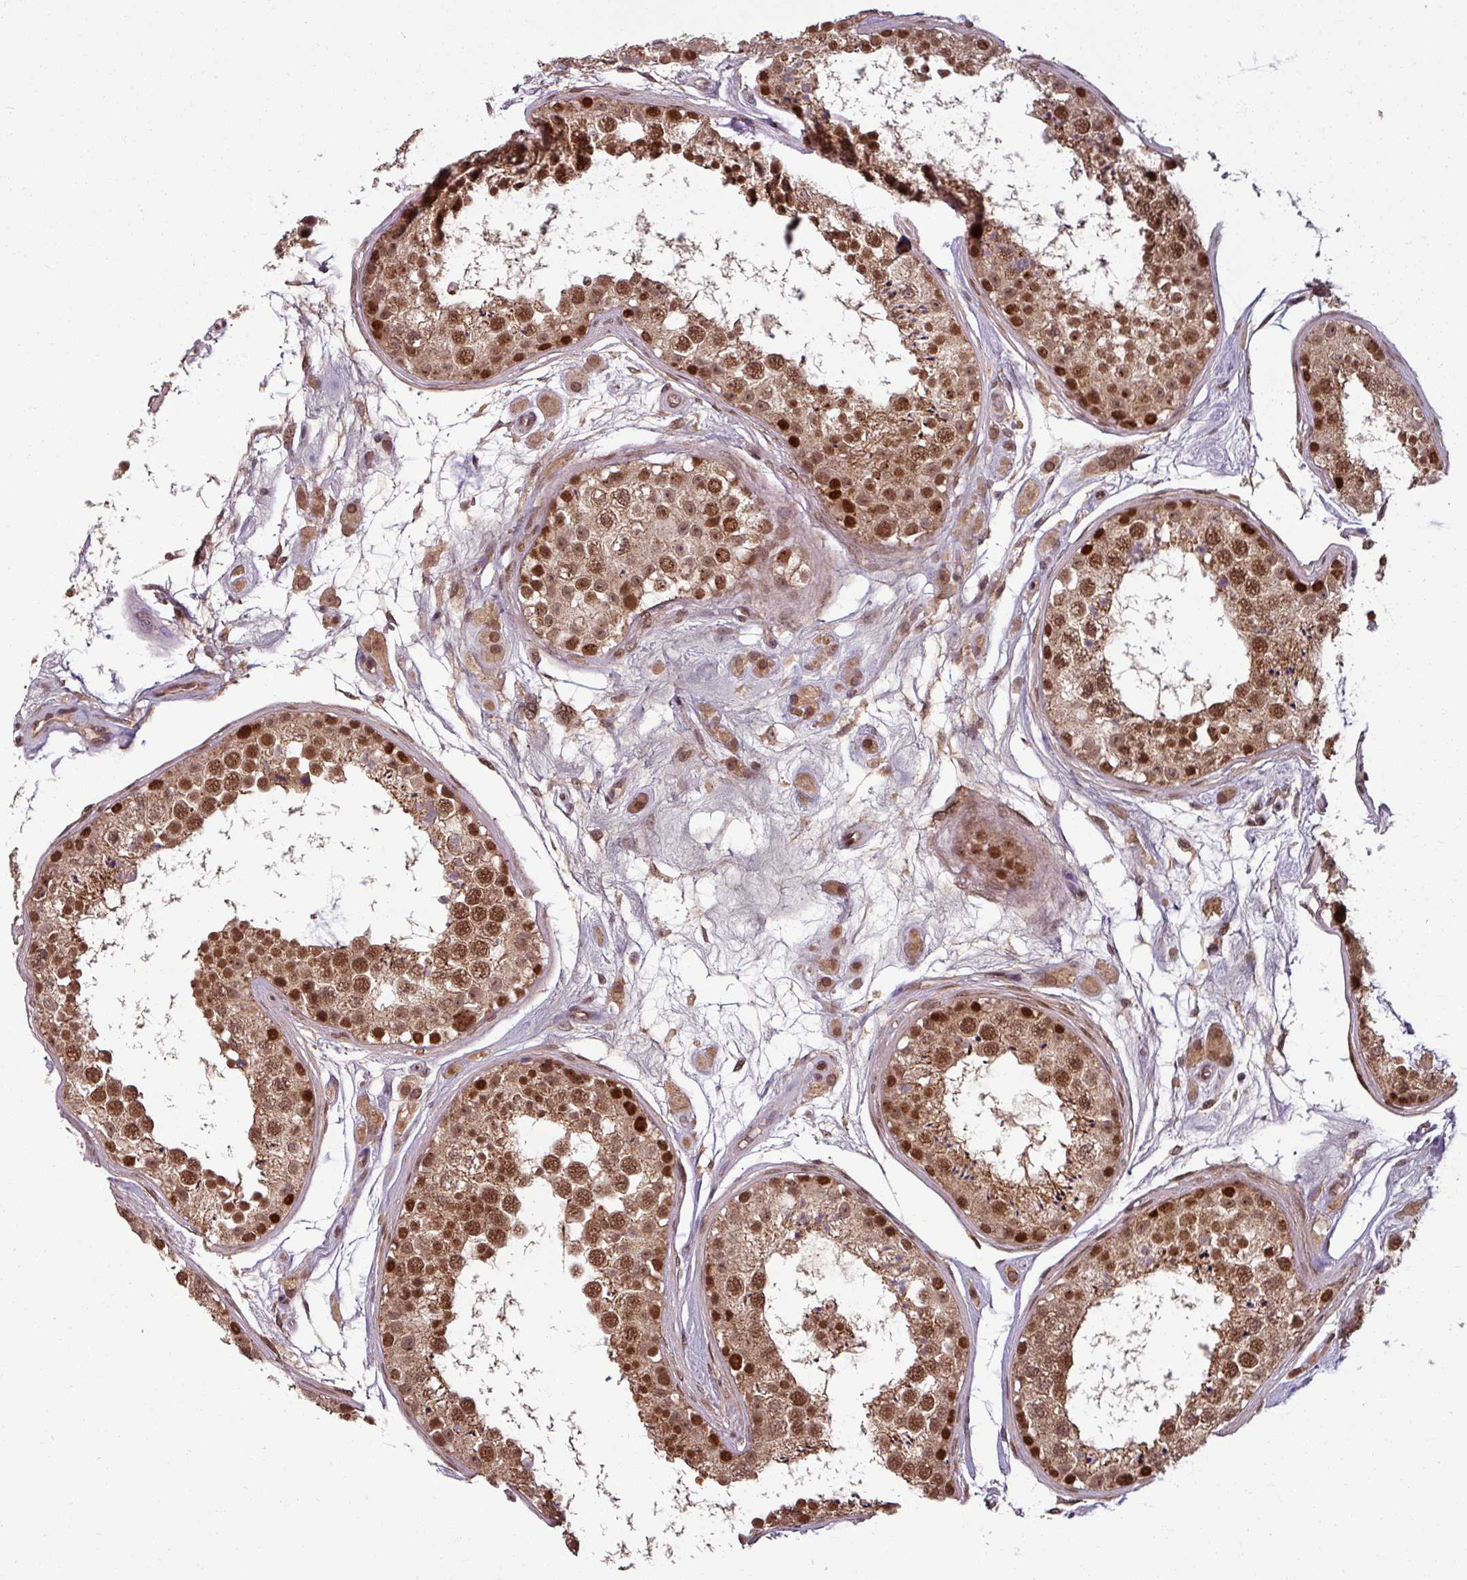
{"staining": {"intensity": "strong", "quantity": ">75%", "location": "cytoplasmic/membranous,nuclear"}, "tissue": "testis", "cell_type": "Cells in seminiferous ducts", "image_type": "normal", "snomed": [{"axis": "morphology", "description": "Normal tissue, NOS"}, {"axis": "topography", "description": "Testis"}], "caption": "Cells in seminiferous ducts show strong cytoplasmic/membranous,nuclear staining in approximately >75% of cells in unremarkable testis. The protein of interest is stained brown, and the nuclei are stained in blue (DAB IHC with brightfield microscopy, high magnification).", "gene": "SWI5", "patient": {"sex": "male", "age": 25}}